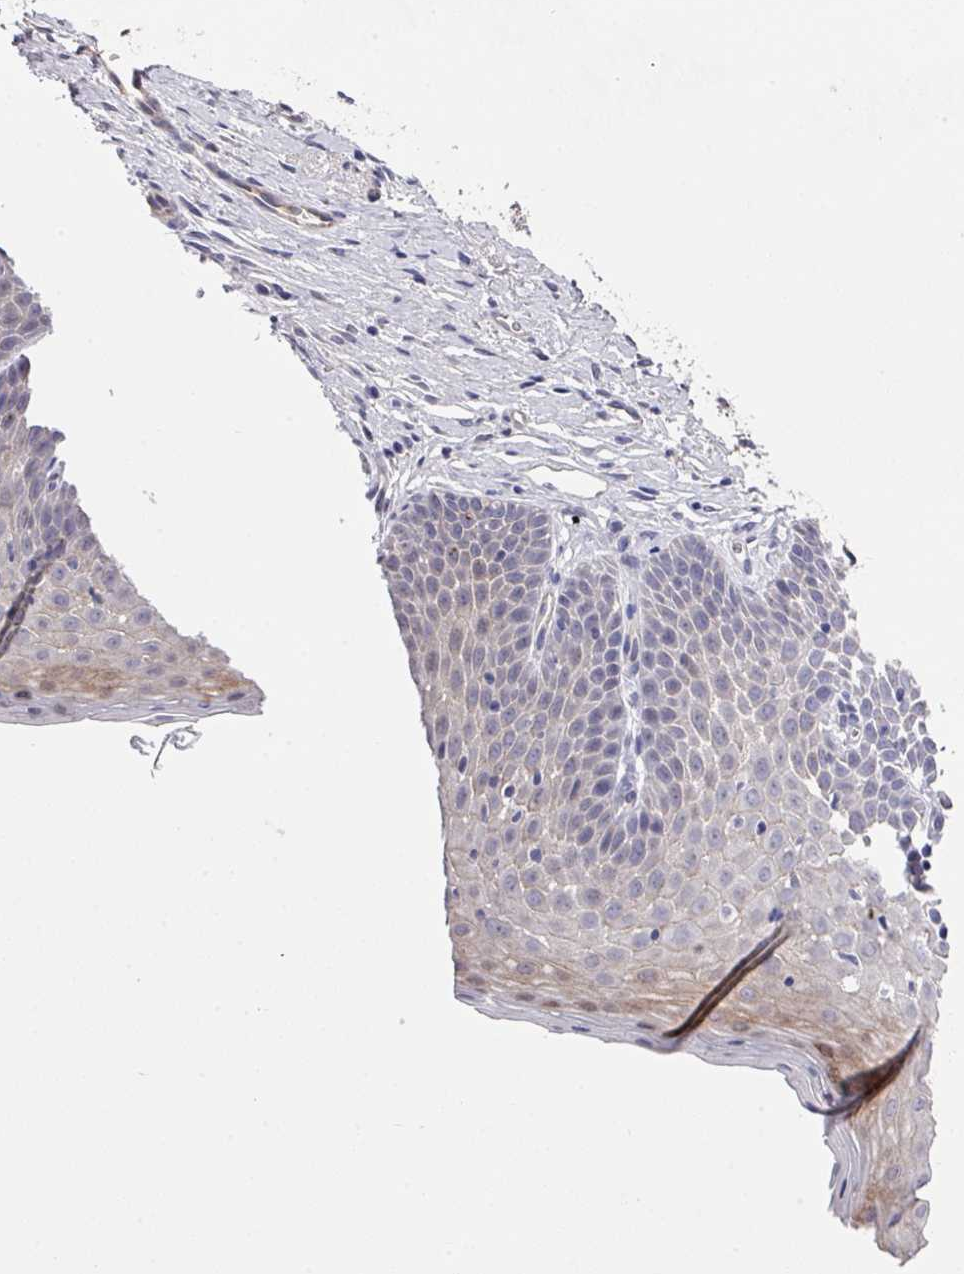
{"staining": {"intensity": "weak", "quantity": "25%-75%", "location": "cytoplasmic/membranous"}, "tissue": "cervix", "cell_type": "Glandular cells", "image_type": "normal", "snomed": [{"axis": "morphology", "description": "Normal tissue, NOS"}, {"axis": "topography", "description": "Cervix"}], "caption": "Cervix stained with DAB (3,3'-diaminobenzidine) IHC exhibits low levels of weak cytoplasmic/membranous expression in approximately 25%-75% of glandular cells.", "gene": "PRR5", "patient": {"sex": "female", "age": 36}}